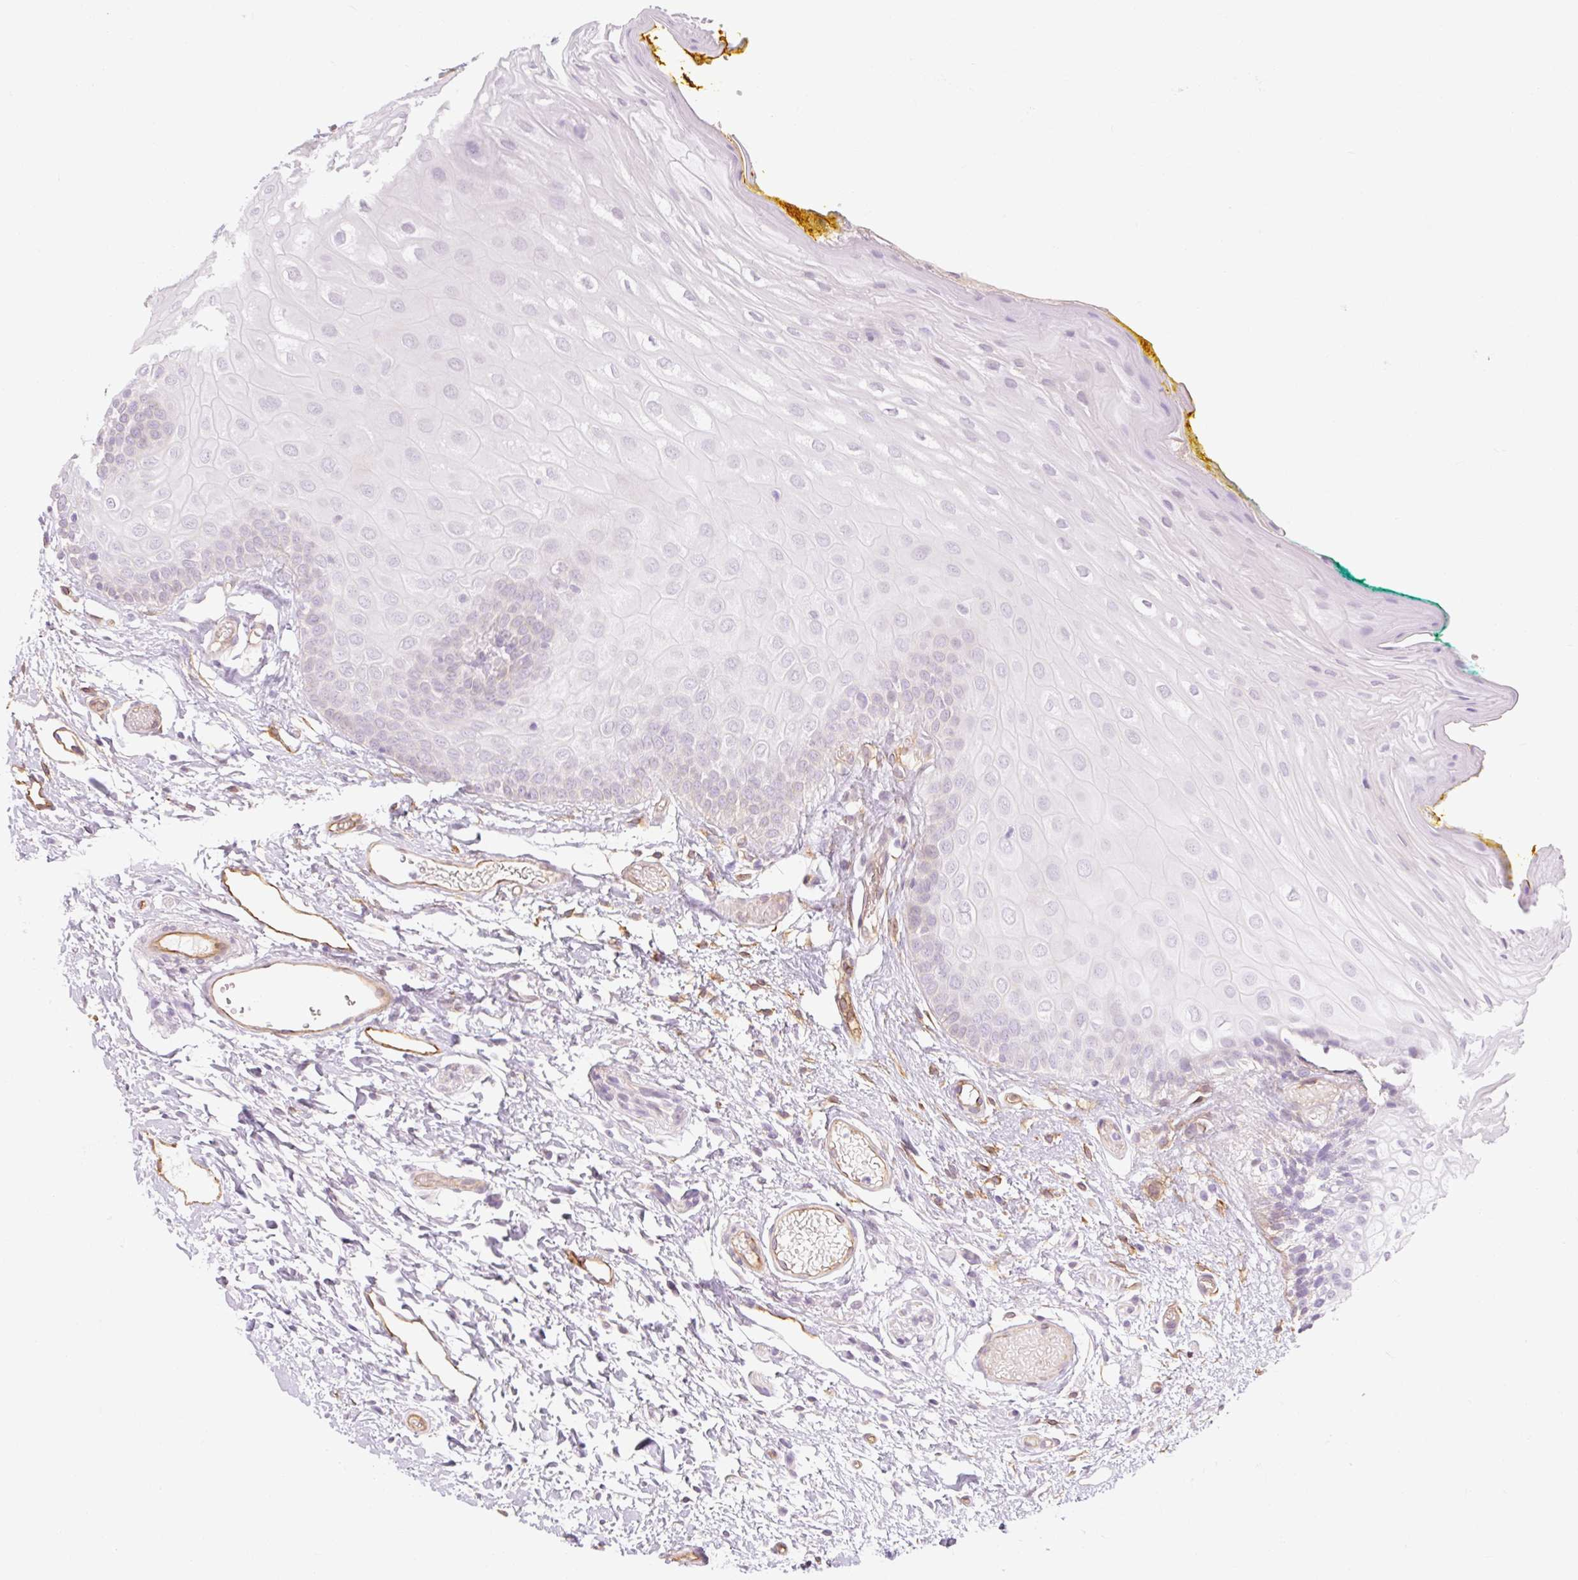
{"staining": {"intensity": "negative", "quantity": "none", "location": "none"}, "tissue": "oral mucosa", "cell_type": "Squamous epithelial cells", "image_type": "normal", "snomed": [{"axis": "morphology", "description": "Normal tissue, NOS"}, {"axis": "topography", "description": "Oral tissue"}, {"axis": "topography", "description": "Tounge, NOS"}], "caption": "Squamous epithelial cells show no significant protein expression in normal oral mucosa. (DAB (3,3'-diaminobenzidine) IHC visualized using brightfield microscopy, high magnification).", "gene": "TAF1L", "patient": {"sex": "female", "age": 60}}